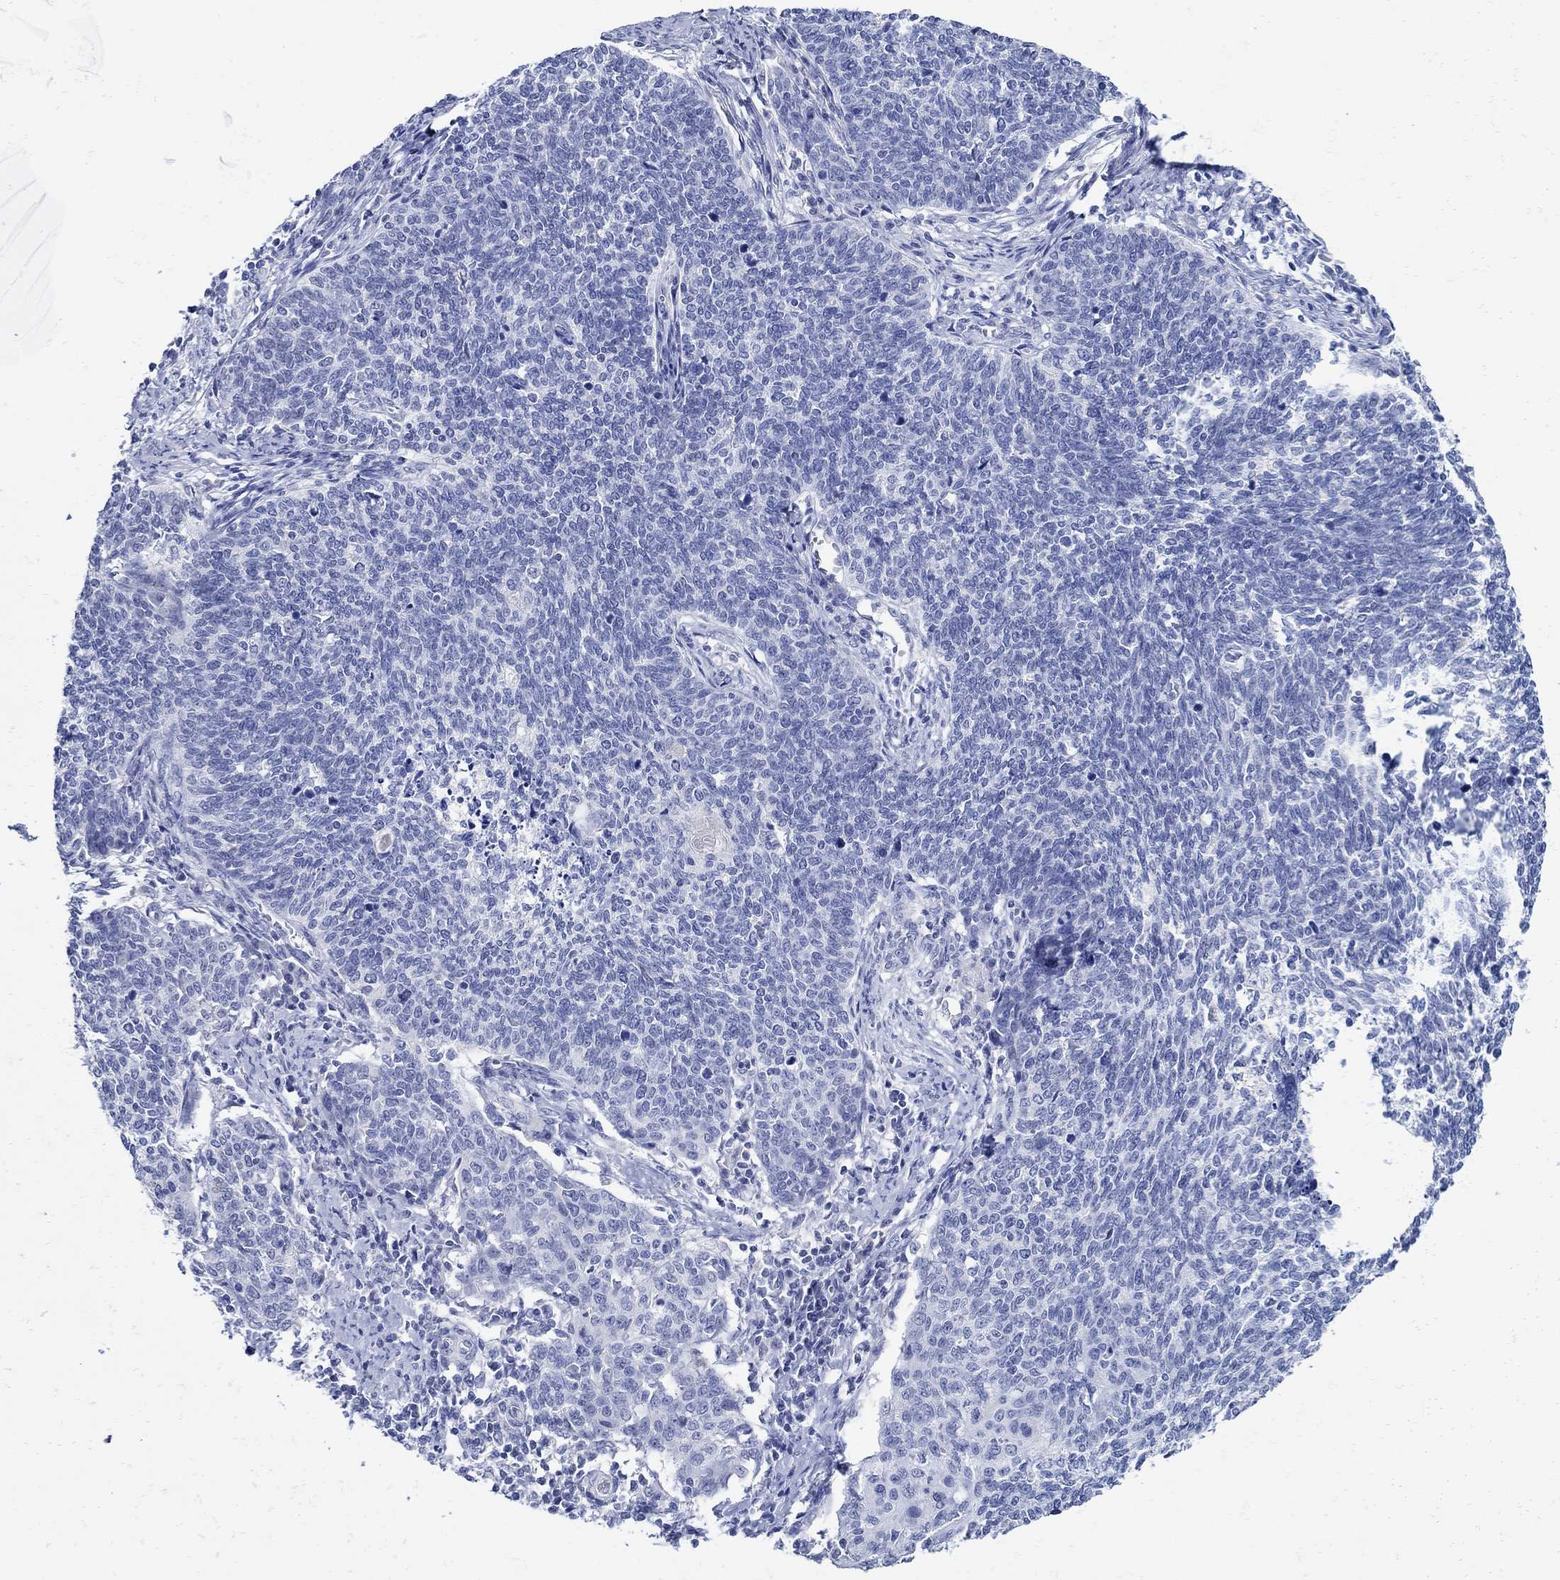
{"staining": {"intensity": "negative", "quantity": "none", "location": "none"}, "tissue": "cervical cancer", "cell_type": "Tumor cells", "image_type": "cancer", "snomed": [{"axis": "morphology", "description": "Squamous cell carcinoma, NOS"}, {"axis": "topography", "description": "Cervix"}], "caption": "Micrograph shows no significant protein staining in tumor cells of cervical cancer (squamous cell carcinoma).", "gene": "NOS1", "patient": {"sex": "female", "age": 39}}